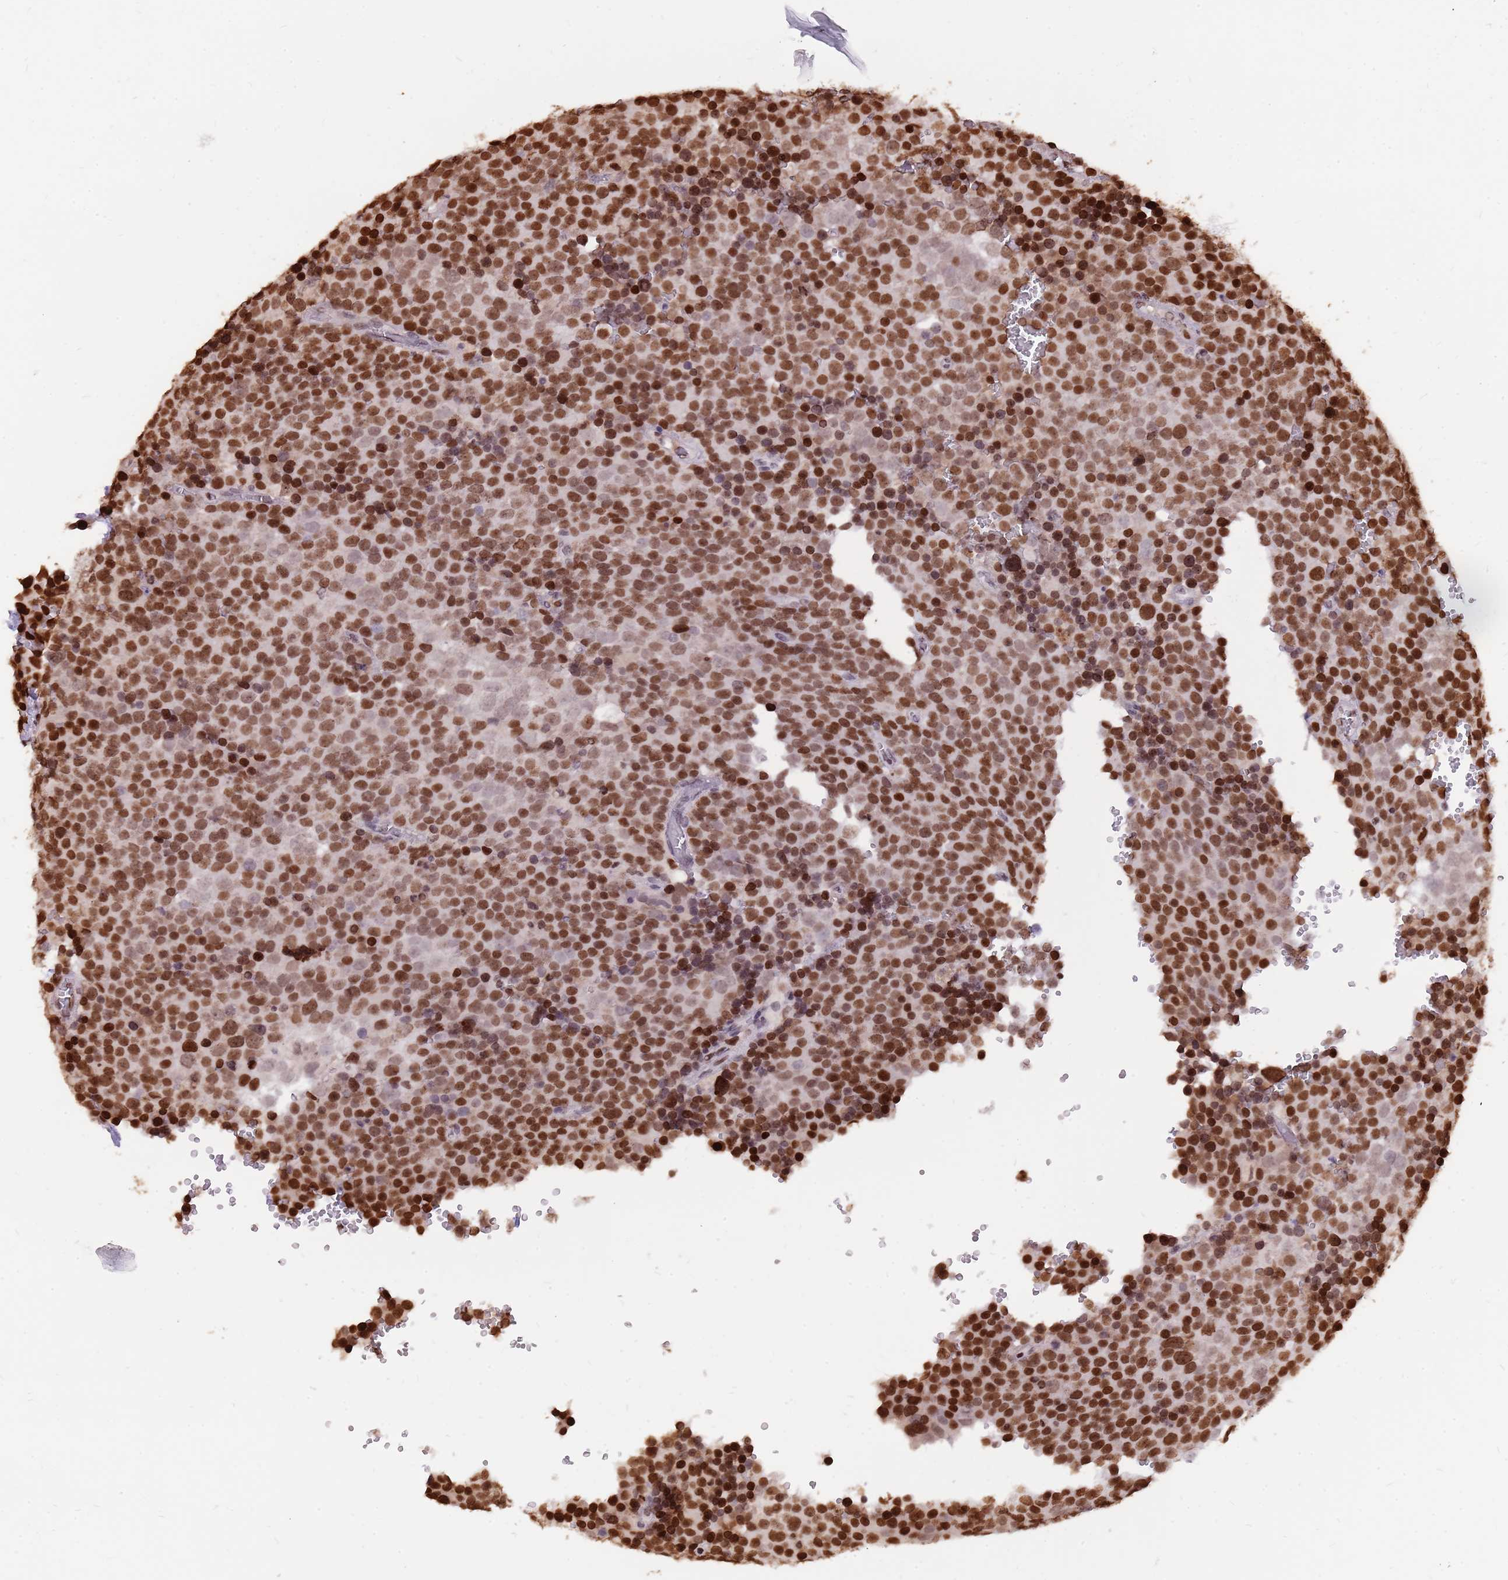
{"staining": {"intensity": "strong", "quantity": ">75%", "location": "nuclear"}, "tissue": "testis cancer", "cell_type": "Tumor cells", "image_type": "cancer", "snomed": [{"axis": "morphology", "description": "Seminoma, NOS"}, {"axis": "topography", "description": "Testis"}], "caption": "Testis seminoma stained with a protein marker reveals strong staining in tumor cells.", "gene": "WASHC4", "patient": {"sex": "male", "age": 71}}